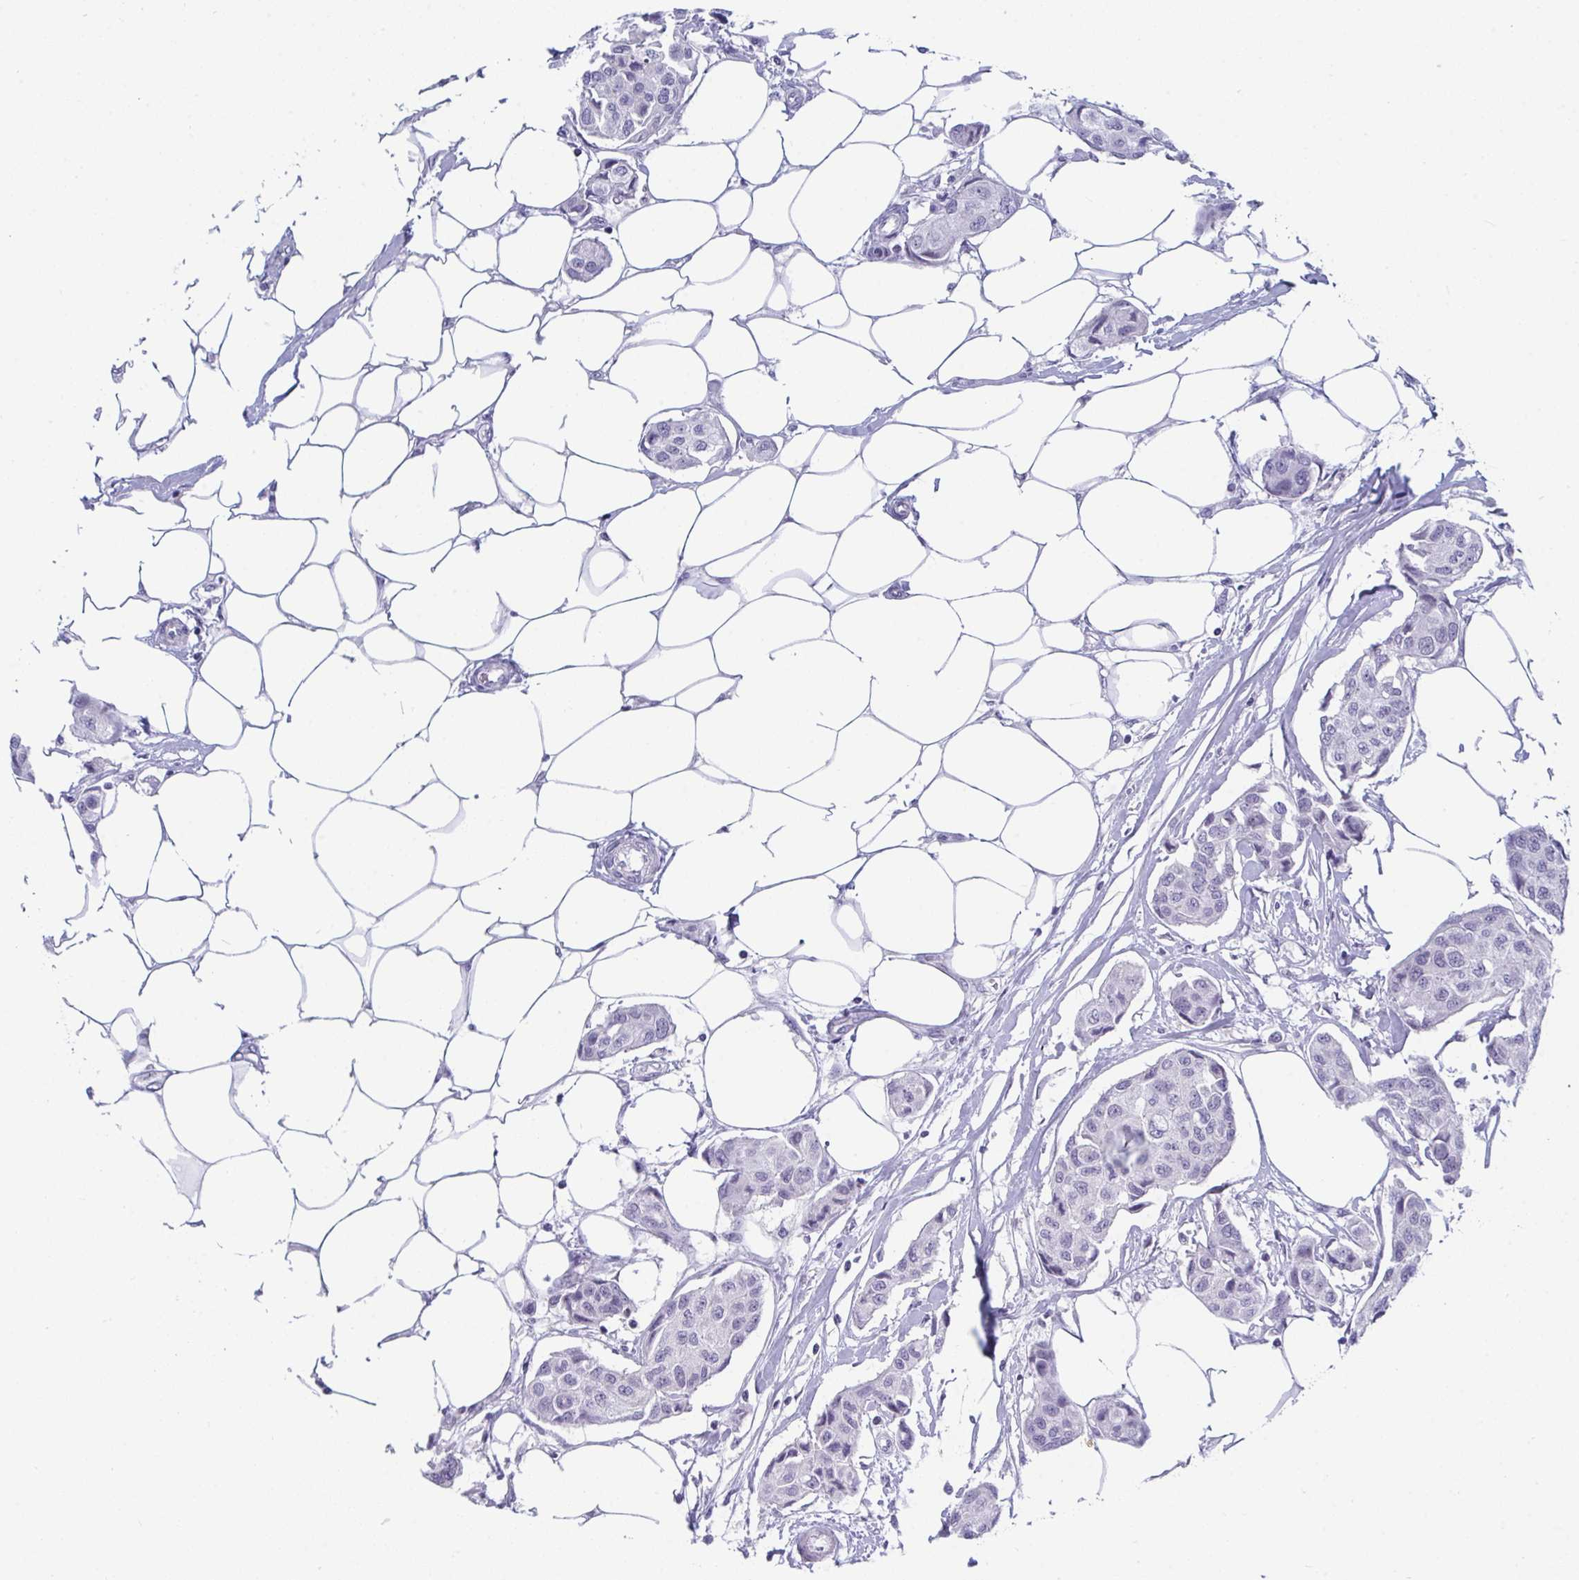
{"staining": {"intensity": "negative", "quantity": "none", "location": "none"}, "tissue": "breast cancer", "cell_type": "Tumor cells", "image_type": "cancer", "snomed": [{"axis": "morphology", "description": "Duct carcinoma"}, {"axis": "topography", "description": "Breast"}, {"axis": "topography", "description": "Lymph node"}], "caption": "DAB (3,3'-diaminobenzidine) immunohistochemical staining of breast invasive ductal carcinoma shows no significant positivity in tumor cells.", "gene": "BMAL2", "patient": {"sex": "female", "age": 80}}